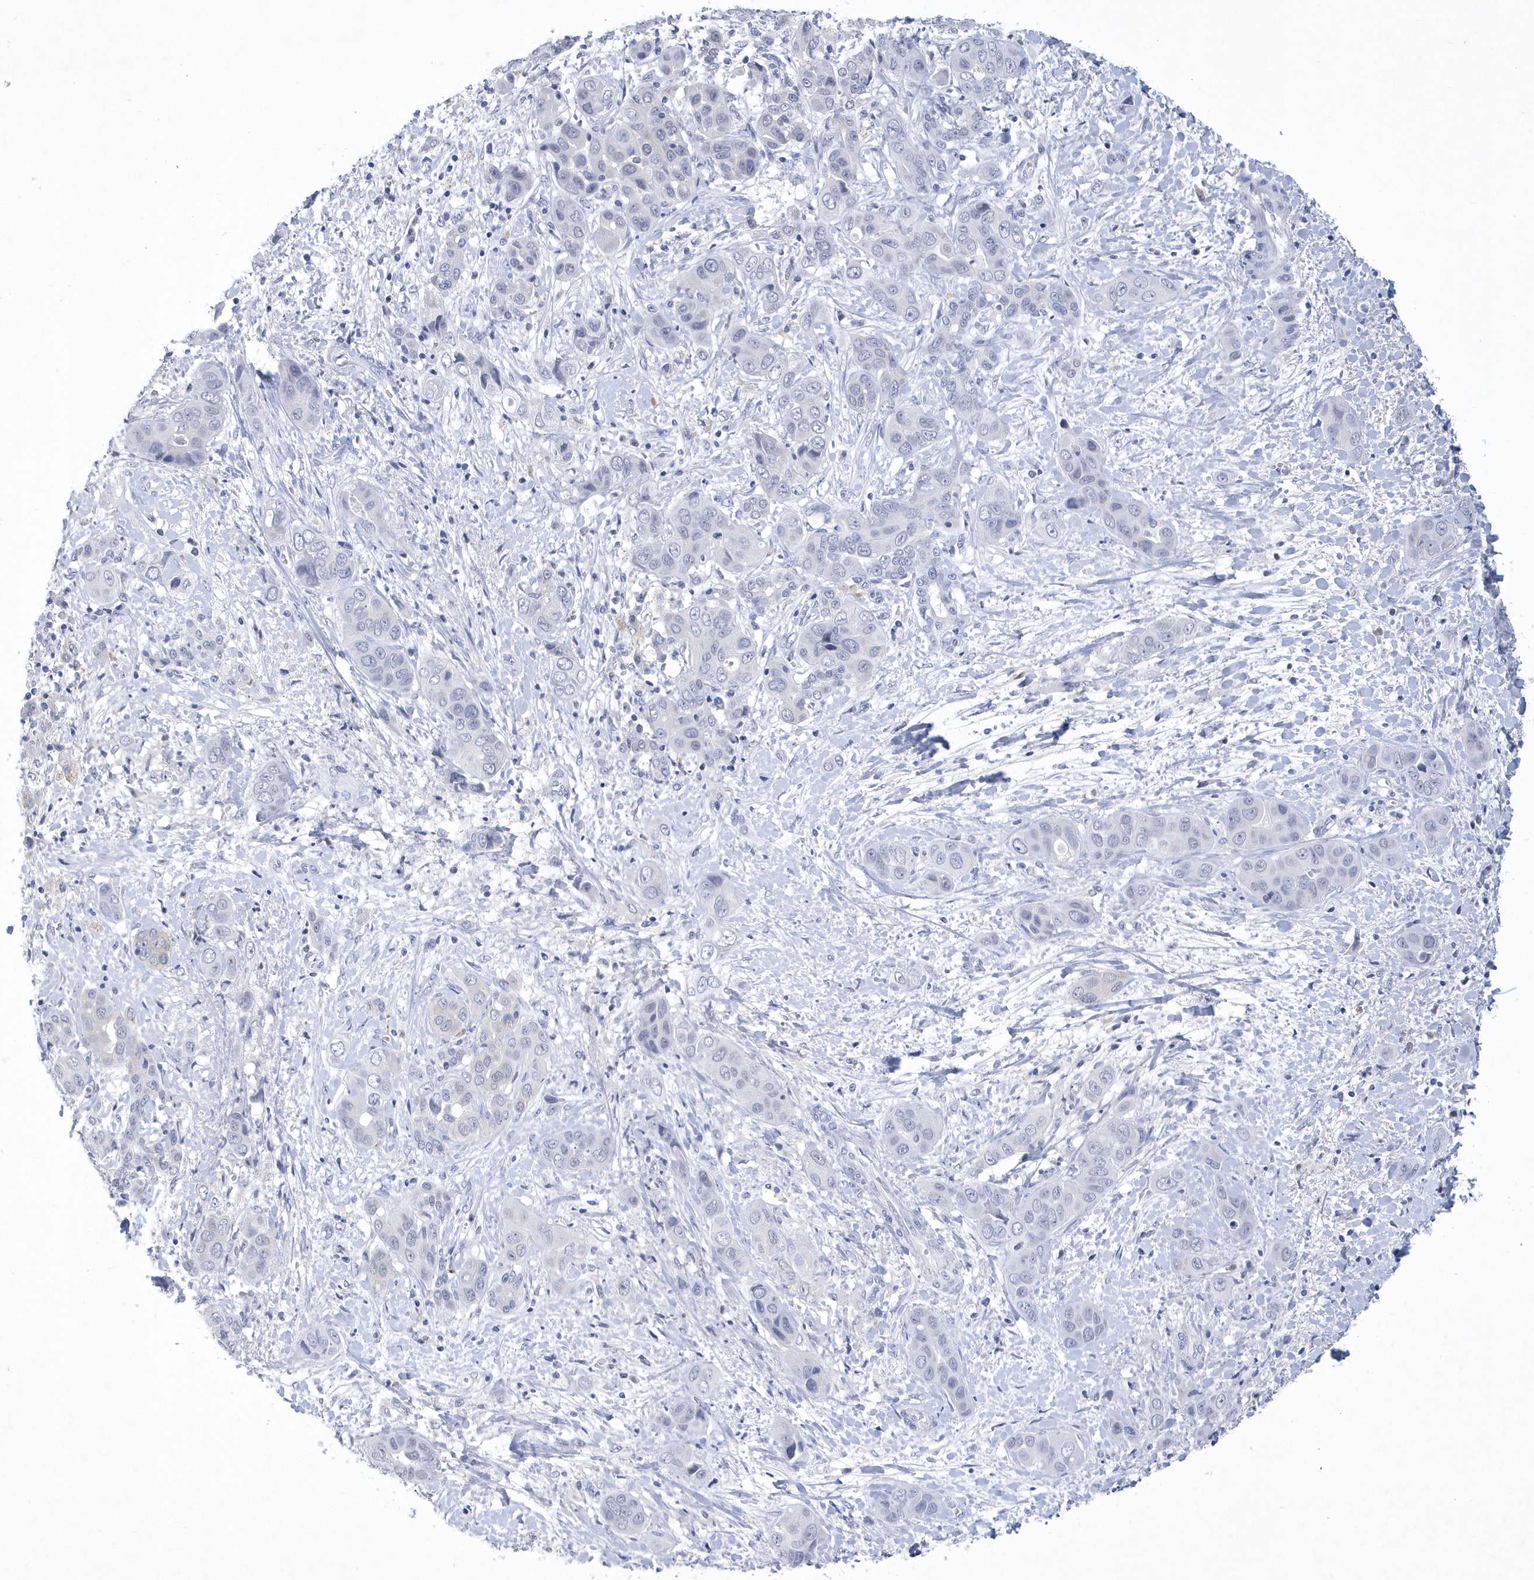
{"staining": {"intensity": "negative", "quantity": "none", "location": "none"}, "tissue": "liver cancer", "cell_type": "Tumor cells", "image_type": "cancer", "snomed": [{"axis": "morphology", "description": "Cholangiocarcinoma"}, {"axis": "topography", "description": "Liver"}], "caption": "Cholangiocarcinoma (liver) was stained to show a protein in brown. There is no significant expression in tumor cells.", "gene": "SRGAP3", "patient": {"sex": "female", "age": 52}}